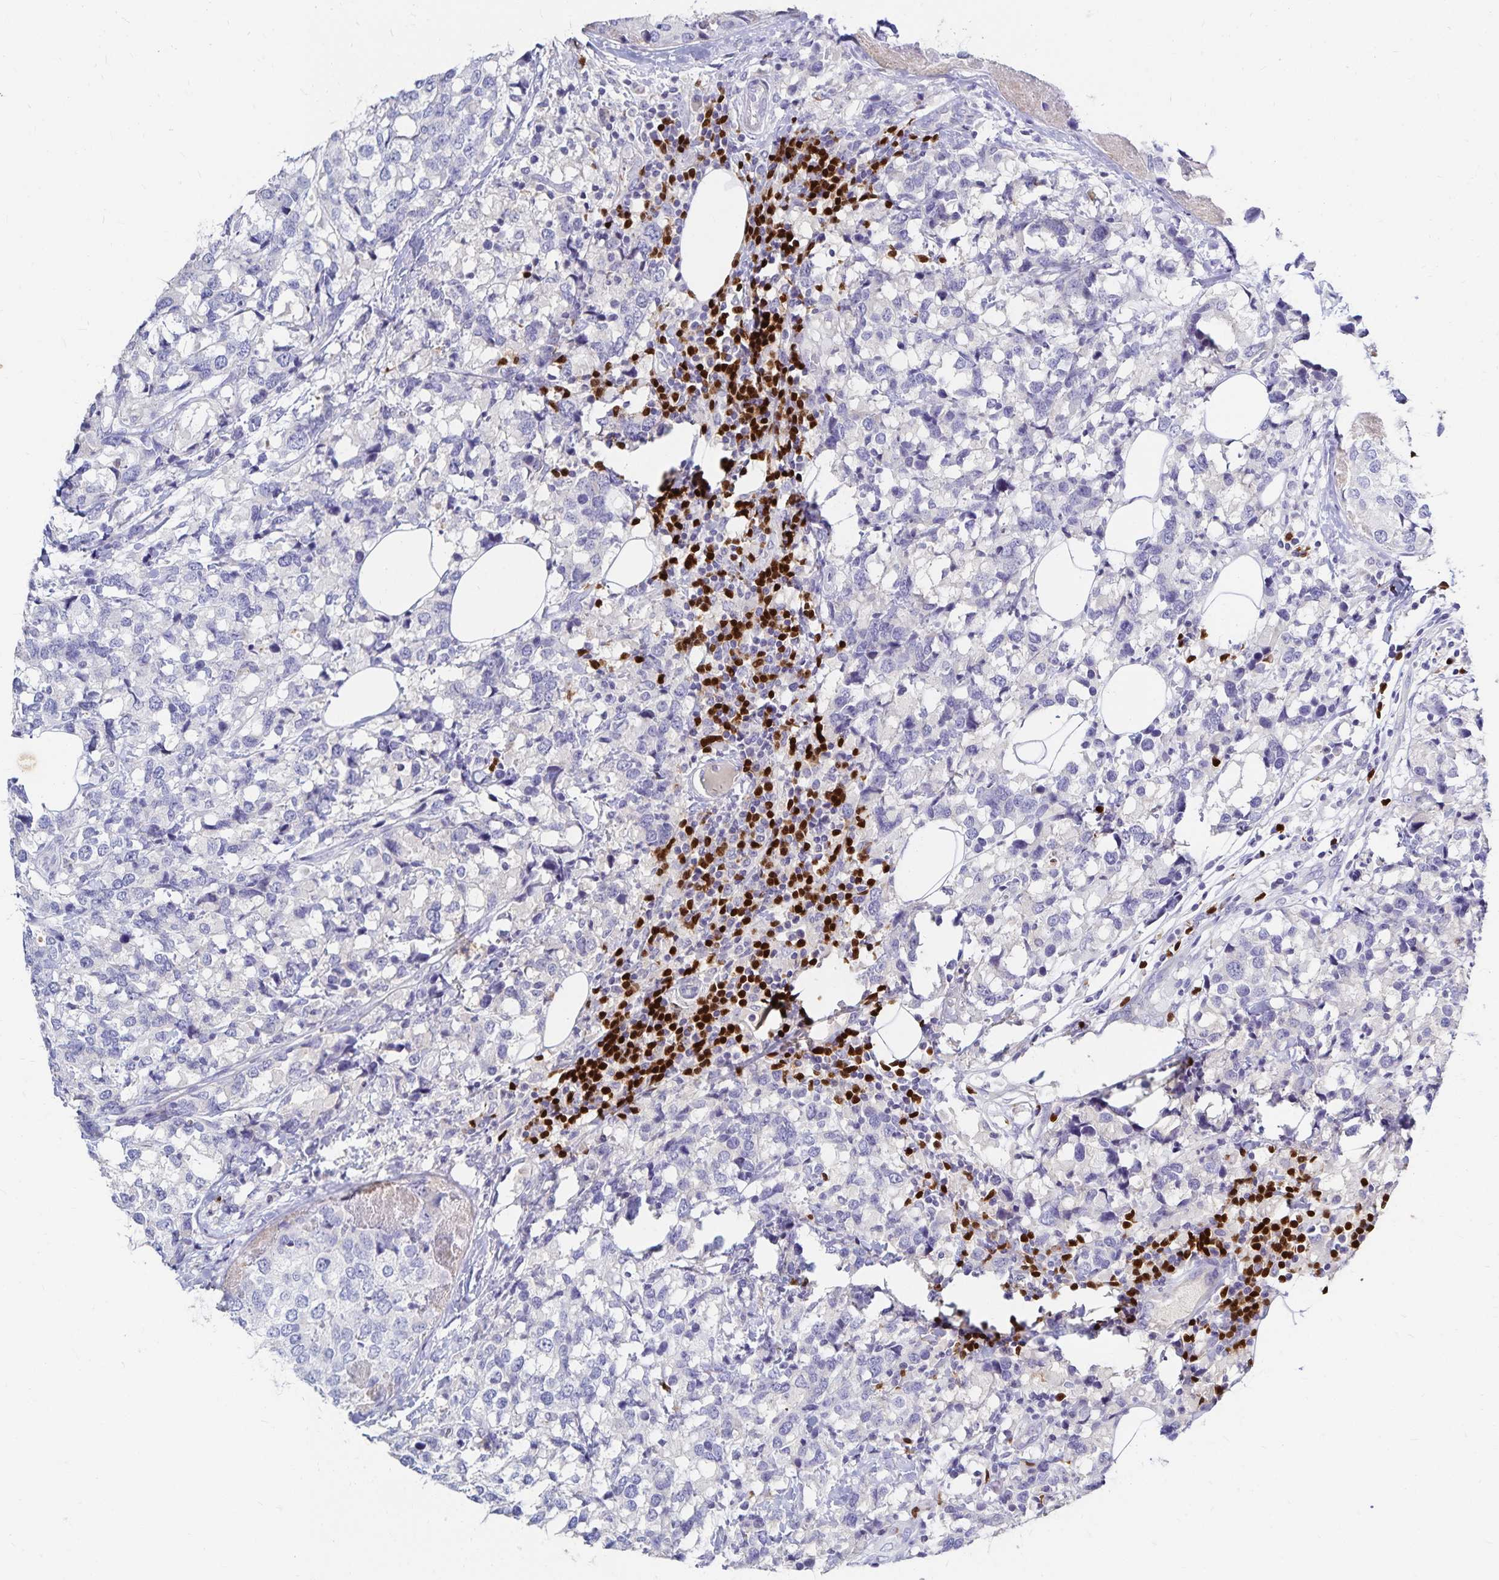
{"staining": {"intensity": "negative", "quantity": "none", "location": "none"}, "tissue": "breast cancer", "cell_type": "Tumor cells", "image_type": "cancer", "snomed": [{"axis": "morphology", "description": "Lobular carcinoma"}, {"axis": "topography", "description": "Breast"}], "caption": "This is an immunohistochemistry (IHC) histopathology image of human breast cancer. There is no expression in tumor cells.", "gene": "PAX5", "patient": {"sex": "female", "age": 59}}